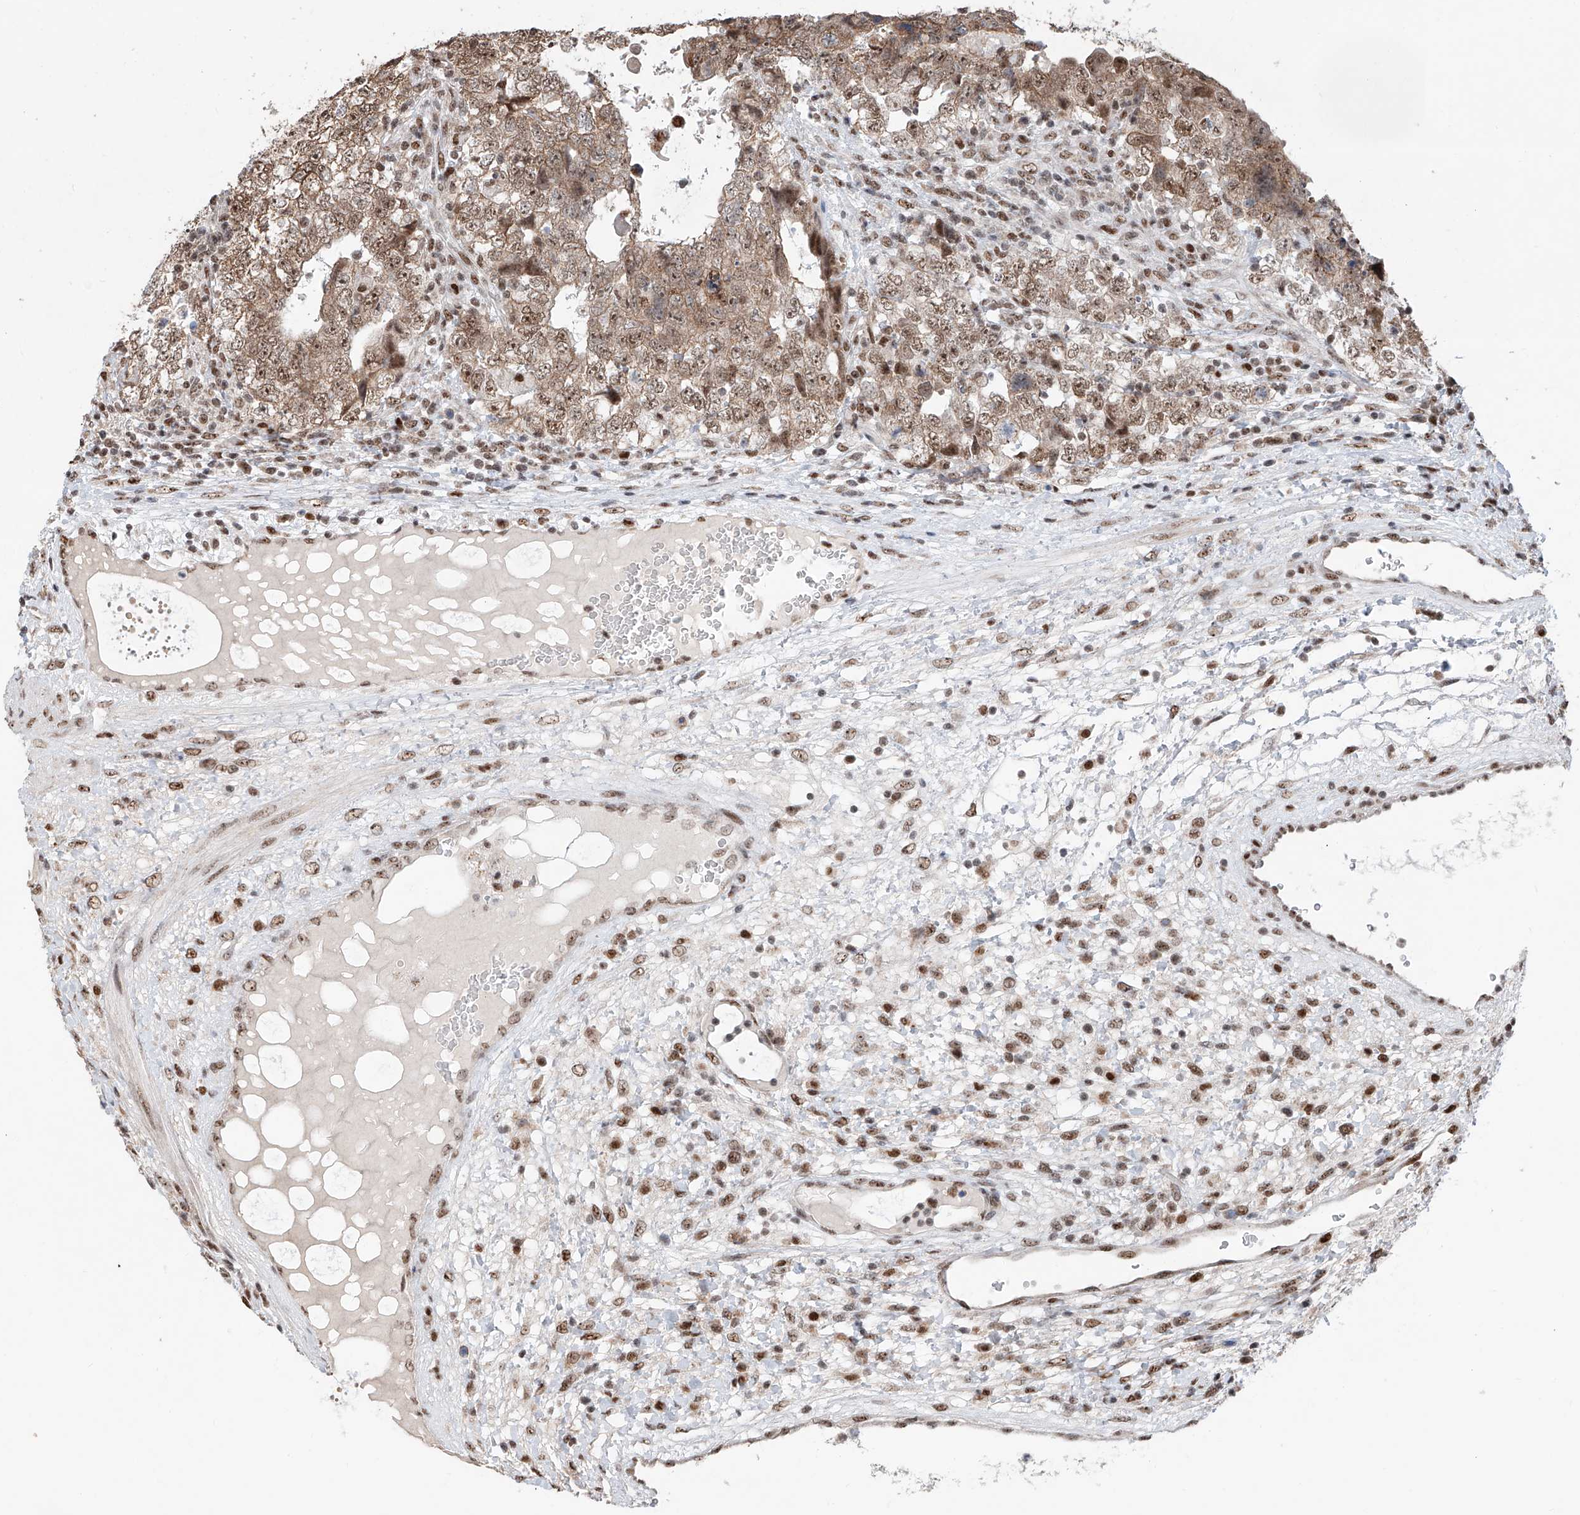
{"staining": {"intensity": "moderate", "quantity": ">75%", "location": "cytoplasmic/membranous,nuclear"}, "tissue": "testis cancer", "cell_type": "Tumor cells", "image_type": "cancer", "snomed": [{"axis": "morphology", "description": "Carcinoma, Embryonal, NOS"}, {"axis": "topography", "description": "Testis"}], "caption": "This histopathology image exhibits immunohistochemistry staining of testis cancer, with medium moderate cytoplasmic/membranous and nuclear expression in about >75% of tumor cells.", "gene": "SDE2", "patient": {"sex": "male", "age": 37}}